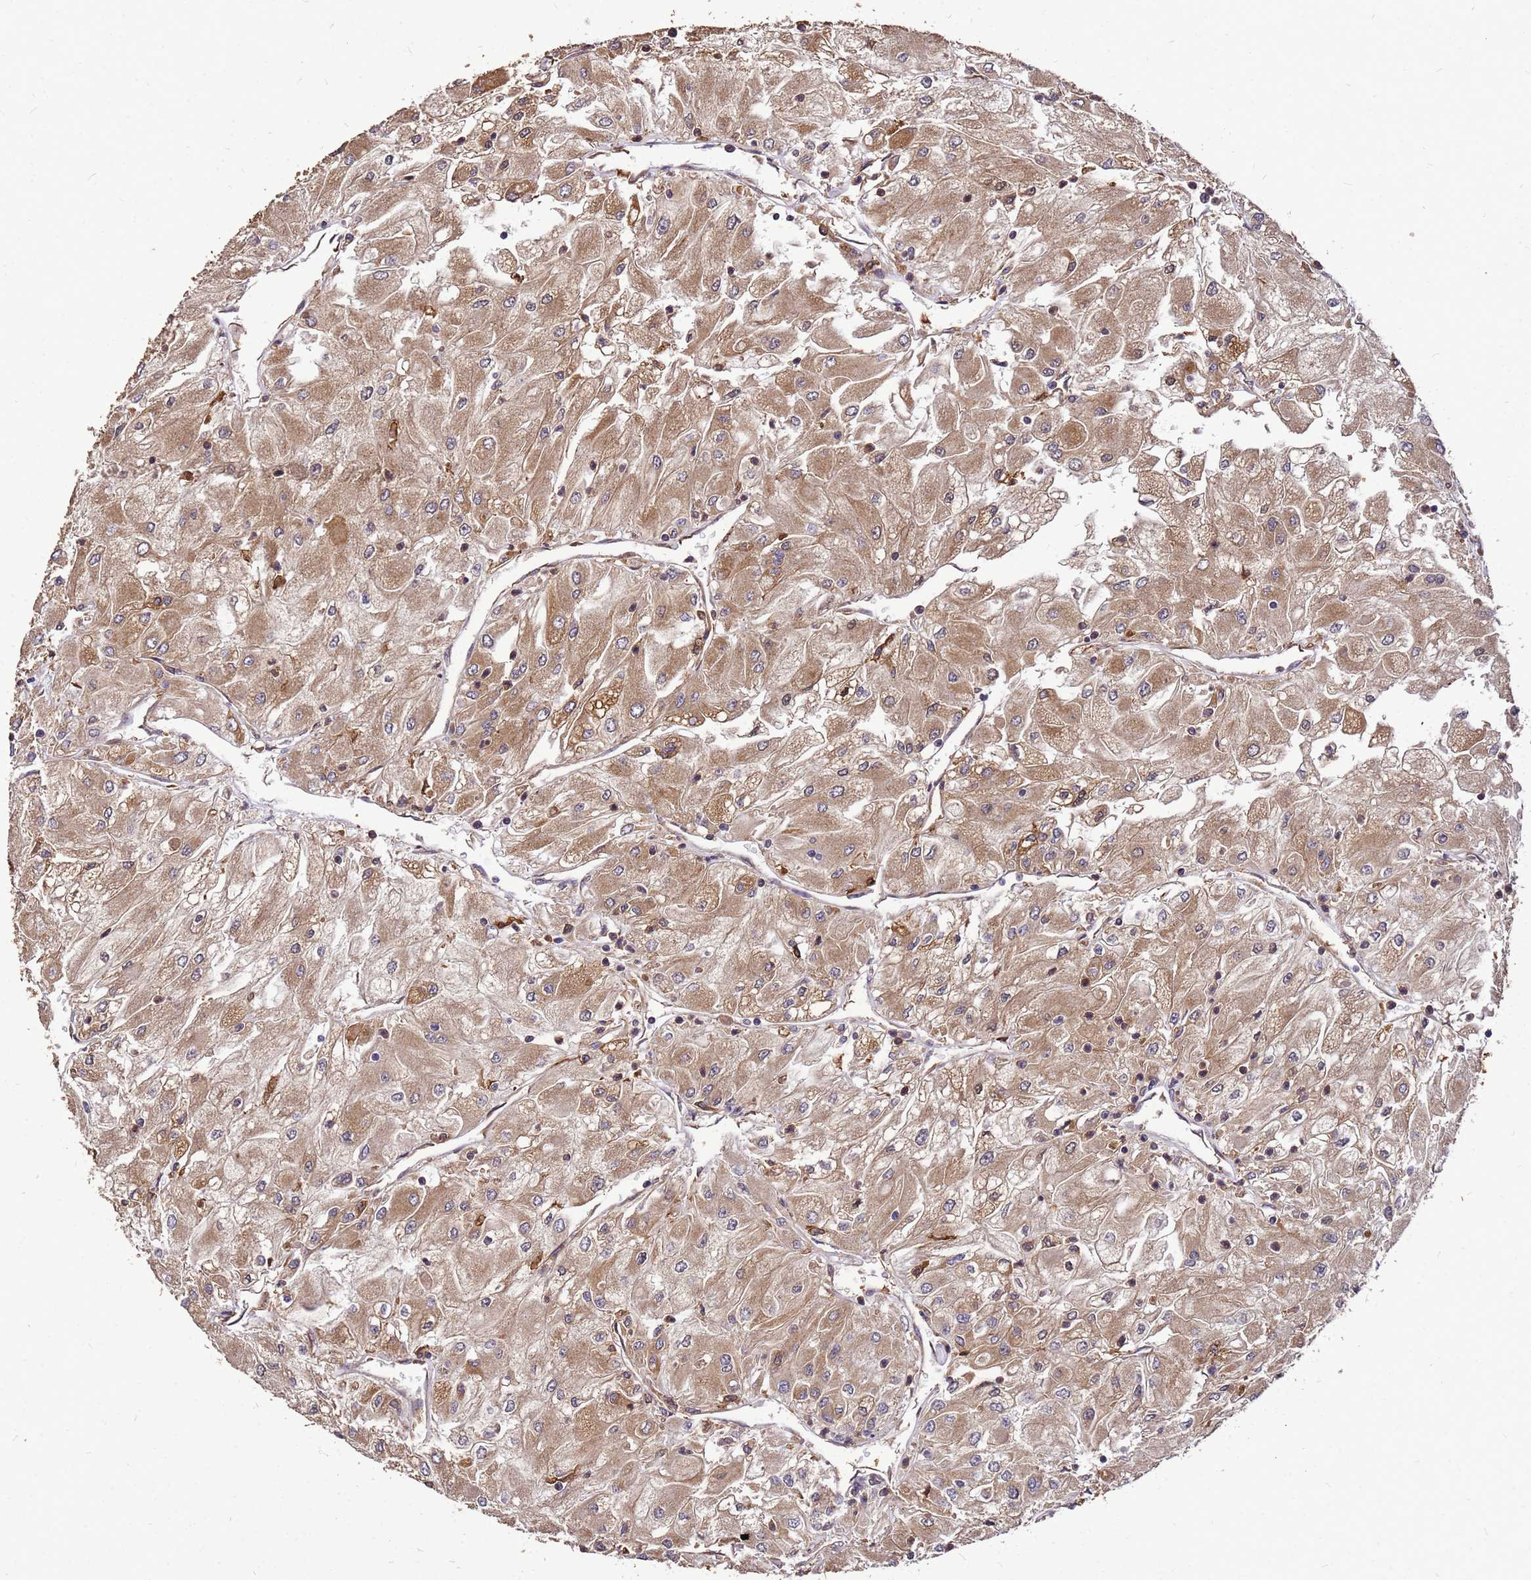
{"staining": {"intensity": "moderate", "quantity": ">75%", "location": "cytoplasmic/membranous"}, "tissue": "renal cancer", "cell_type": "Tumor cells", "image_type": "cancer", "snomed": [{"axis": "morphology", "description": "Adenocarcinoma, NOS"}, {"axis": "topography", "description": "Kidney"}], "caption": "An IHC image of tumor tissue is shown. Protein staining in brown shows moderate cytoplasmic/membranous positivity in adenocarcinoma (renal) within tumor cells.", "gene": "ZNF618", "patient": {"sex": "male", "age": 80}}